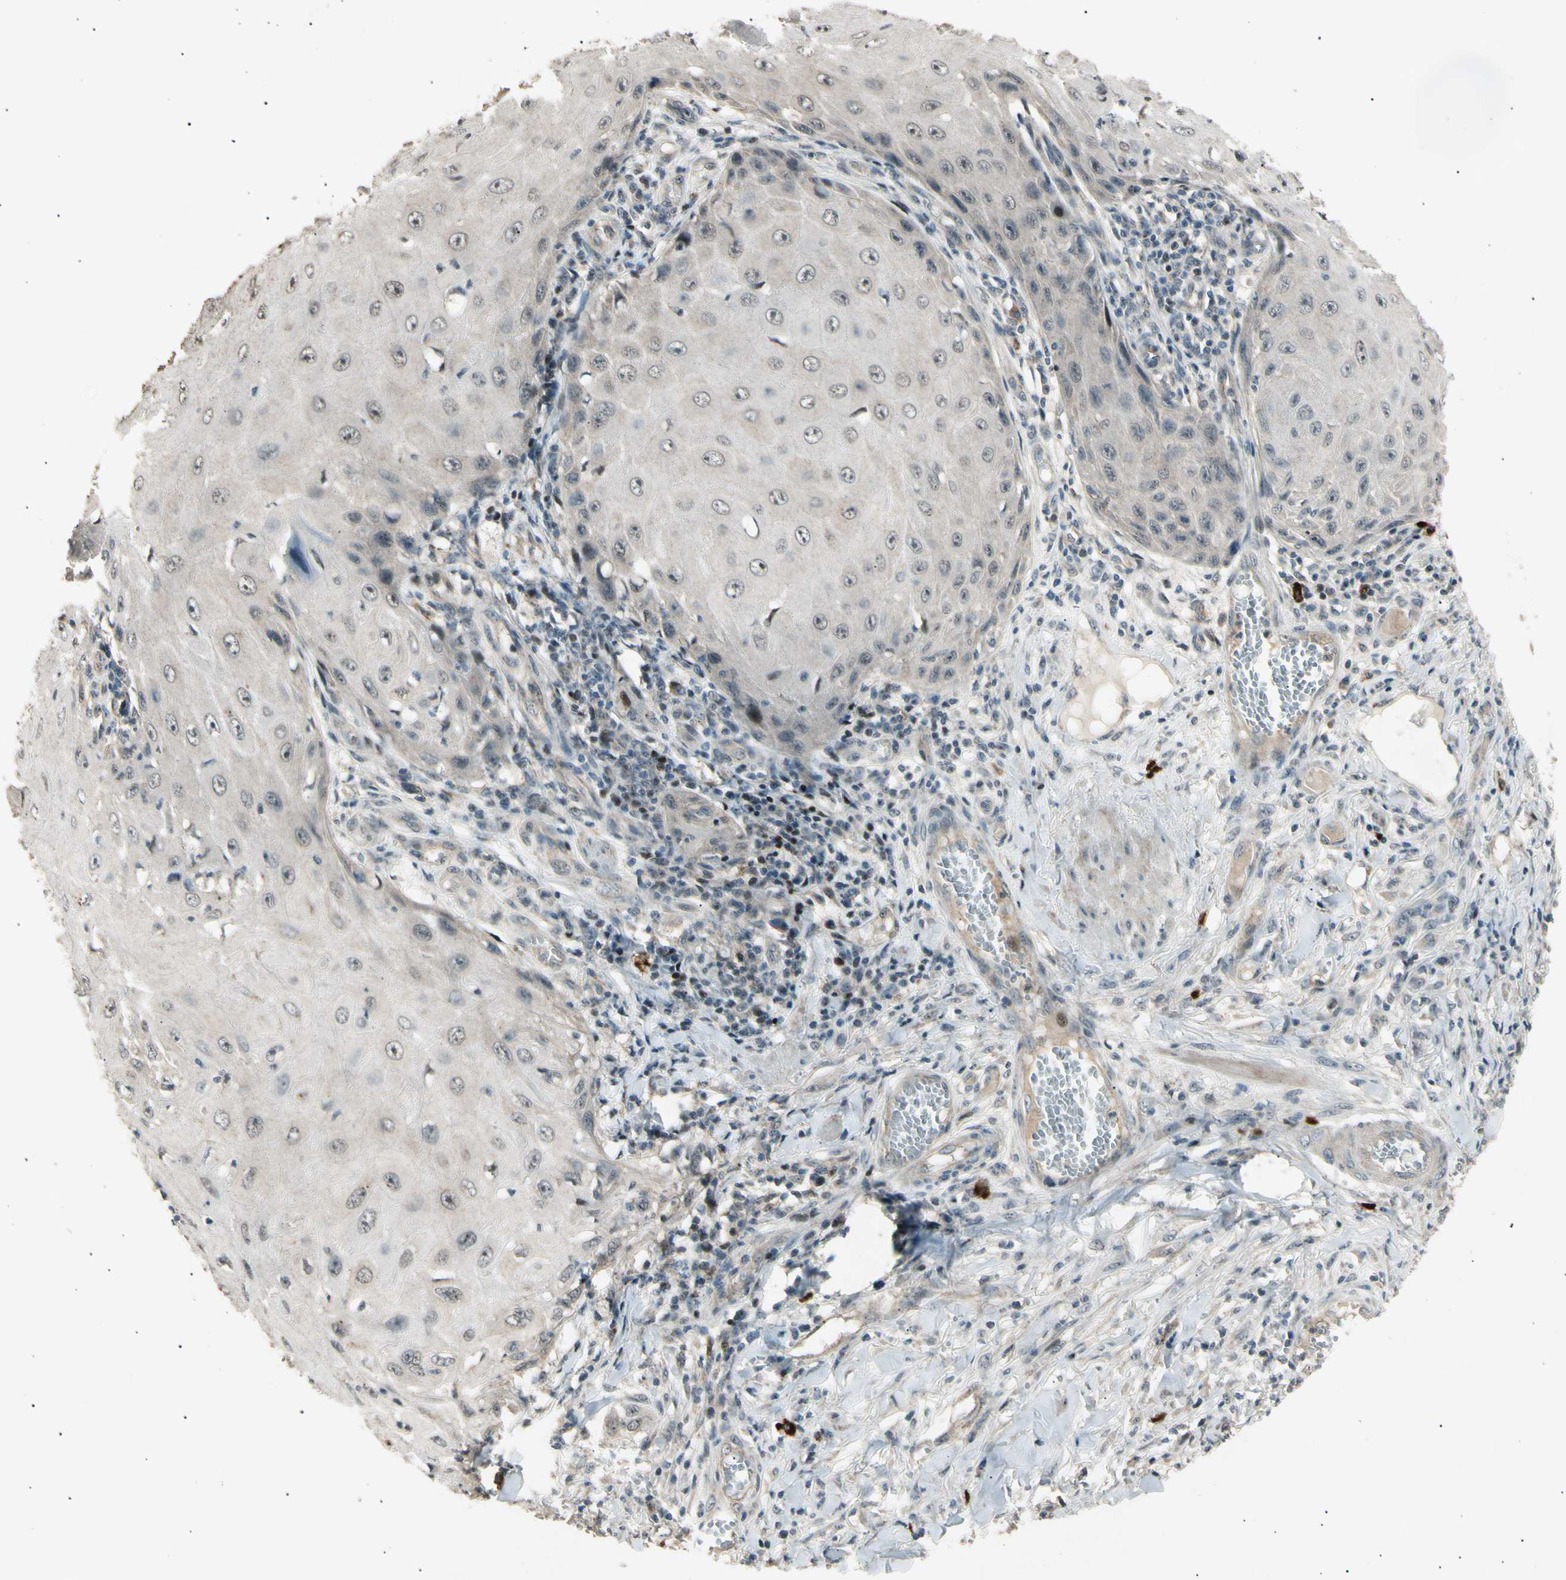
{"staining": {"intensity": "weak", "quantity": ">75%", "location": "nuclear"}, "tissue": "skin cancer", "cell_type": "Tumor cells", "image_type": "cancer", "snomed": [{"axis": "morphology", "description": "Squamous cell carcinoma, NOS"}, {"axis": "topography", "description": "Skin"}], "caption": "Protein staining exhibits weak nuclear expression in approximately >75% of tumor cells in skin cancer.", "gene": "NUAK2", "patient": {"sex": "female", "age": 73}}